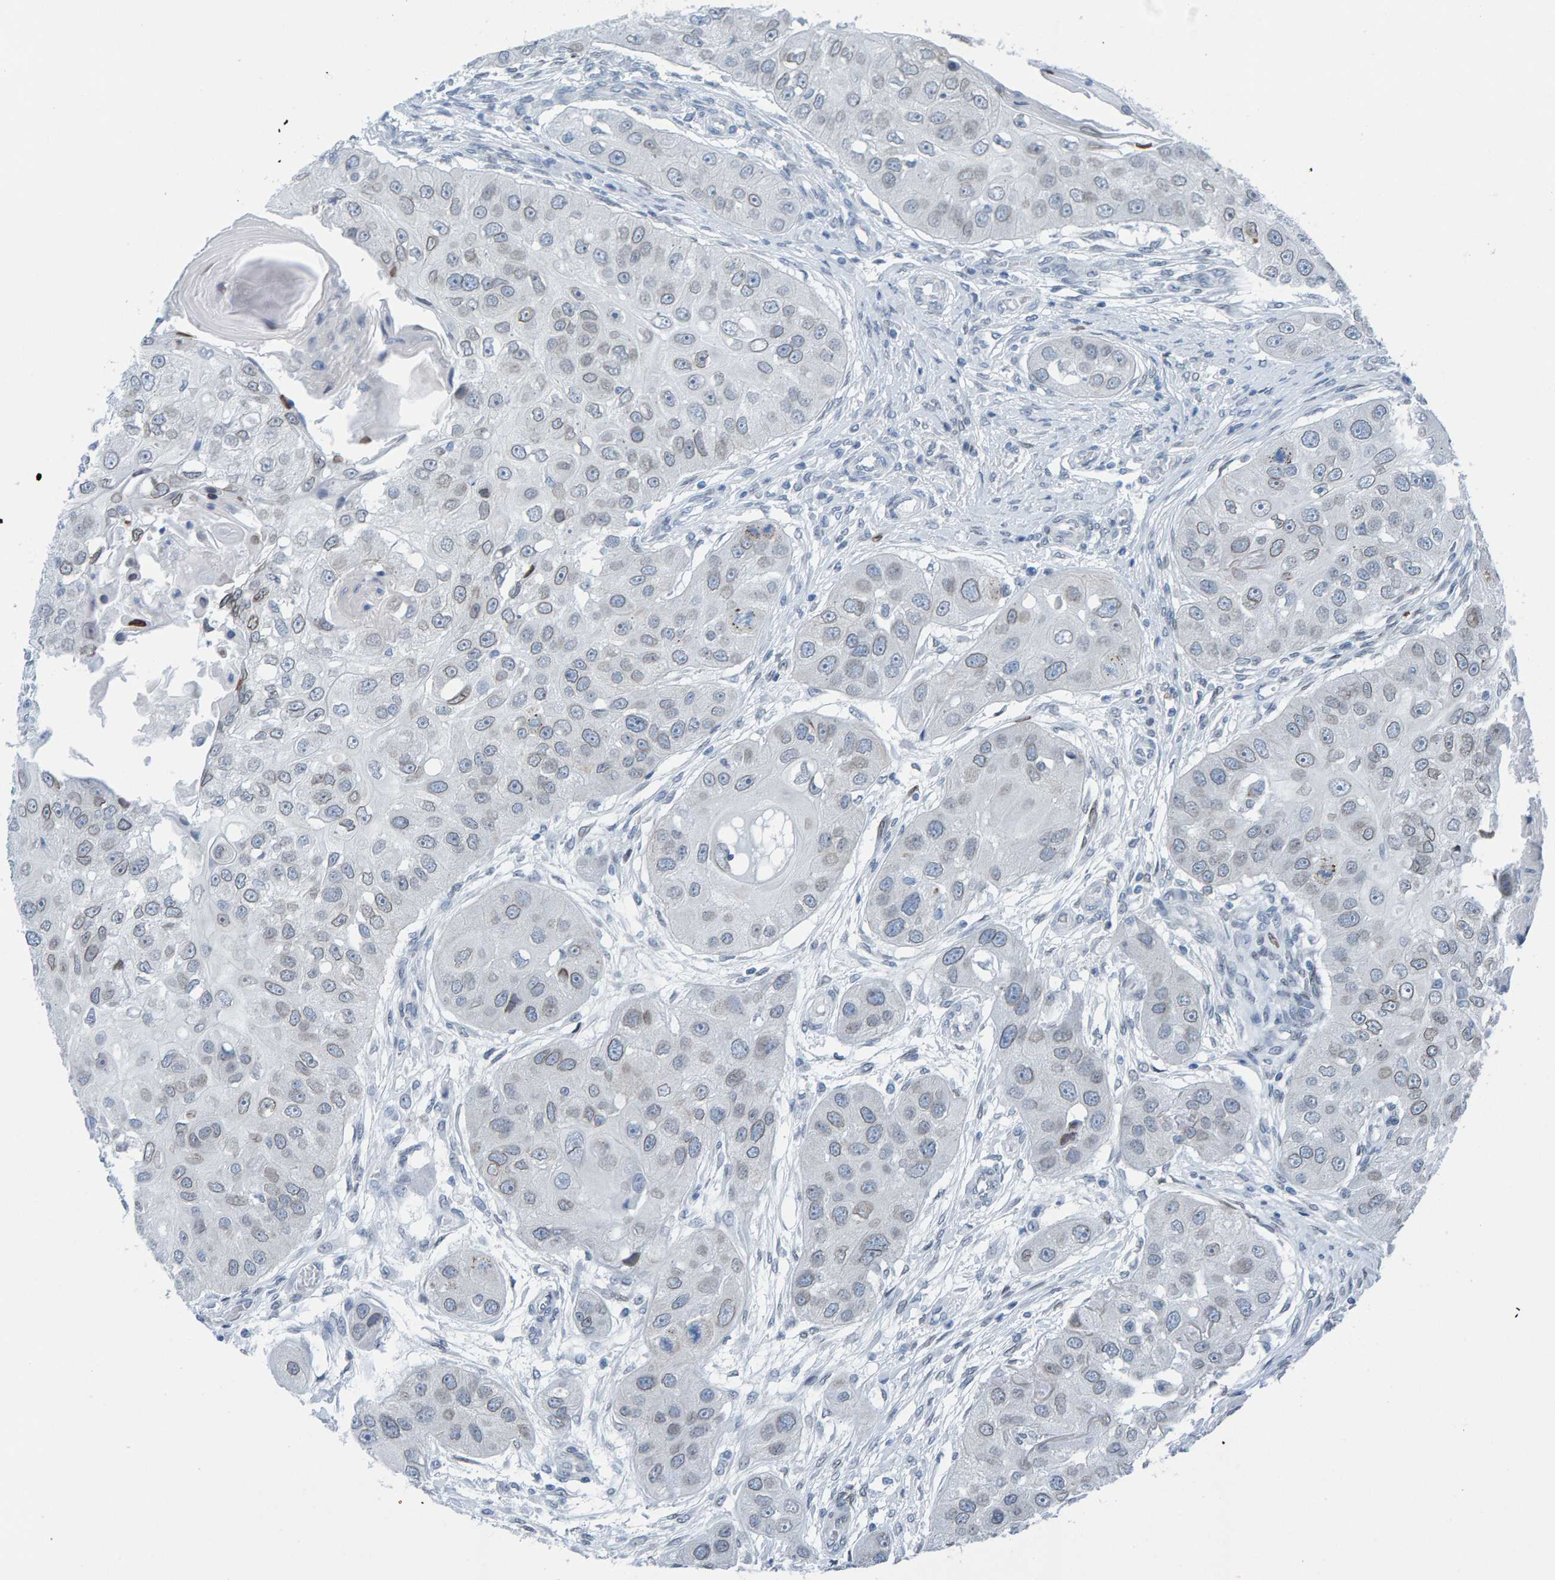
{"staining": {"intensity": "moderate", "quantity": "25%-75%", "location": "cytoplasmic/membranous,nuclear"}, "tissue": "head and neck cancer", "cell_type": "Tumor cells", "image_type": "cancer", "snomed": [{"axis": "morphology", "description": "Normal tissue, NOS"}, {"axis": "morphology", "description": "Squamous cell carcinoma, NOS"}, {"axis": "topography", "description": "Skeletal muscle"}, {"axis": "topography", "description": "Head-Neck"}], "caption": "Immunohistochemistry (IHC) histopathology image of human head and neck cancer (squamous cell carcinoma) stained for a protein (brown), which exhibits medium levels of moderate cytoplasmic/membranous and nuclear positivity in approximately 25%-75% of tumor cells.", "gene": "LMNB2", "patient": {"sex": "male", "age": 51}}